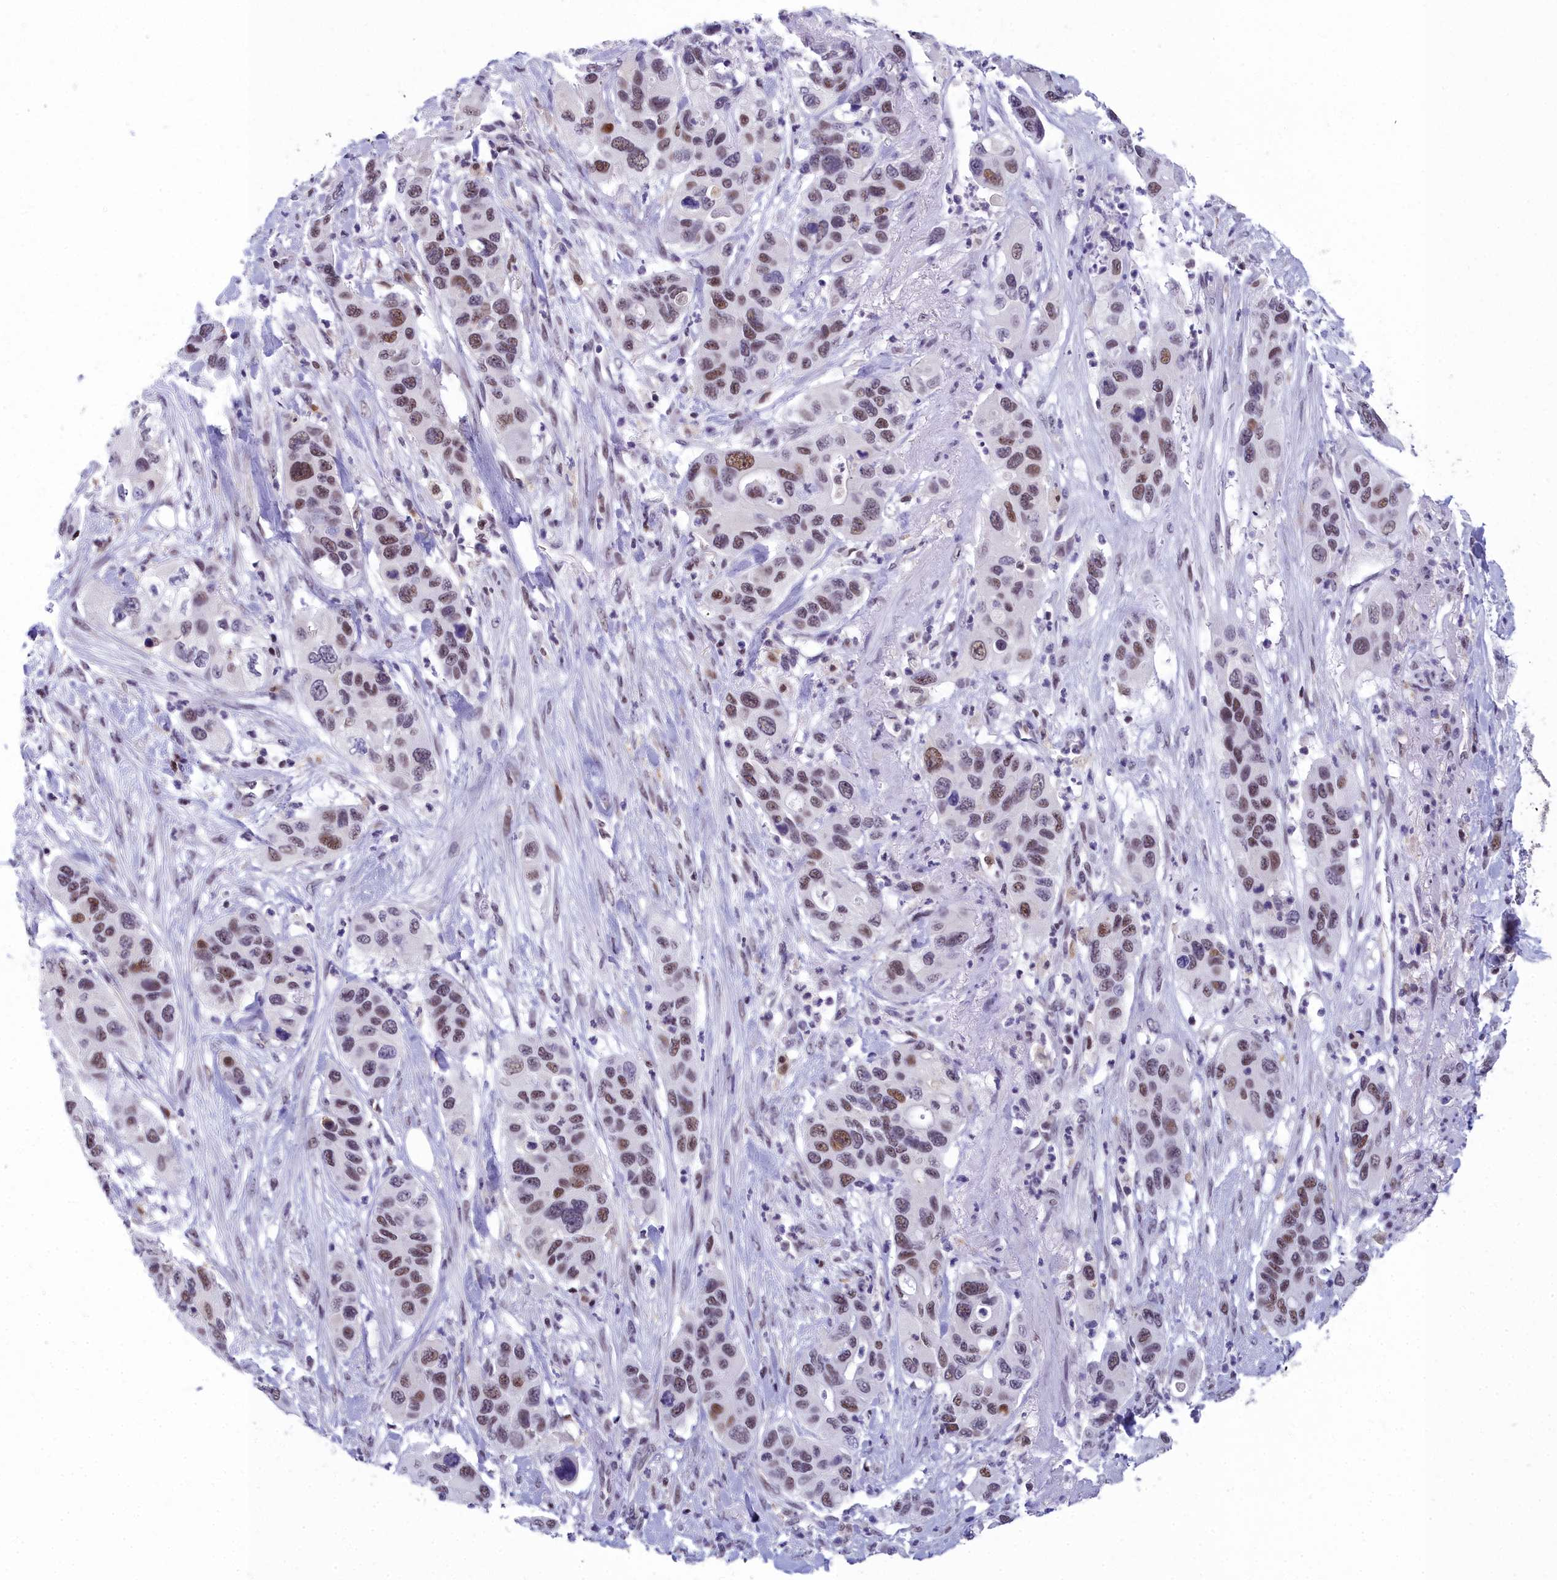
{"staining": {"intensity": "moderate", "quantity": ">75%", "location": "nuclear"}, "tissue": "pancreatic cancer", "cell_type": "Tumor cells", "image_type": "cancer", "snomed": [{"axis": "morphology", "description": "Adenocarcinoma, NOS"}, {"axis": "topography", "description": "Pancreas"}], "caption": "Protein staining reveals moderate nuclear staining in approximately >75% of tumor cells in pancreatic adenocarcinoma. The protein of interest is stained brown, and the nuclei are stained in blue (DAB IHC with brightfield microscopy, high magnification).", "gene": "CCDC97", "patient": {"sex": "female", "age": 71}}